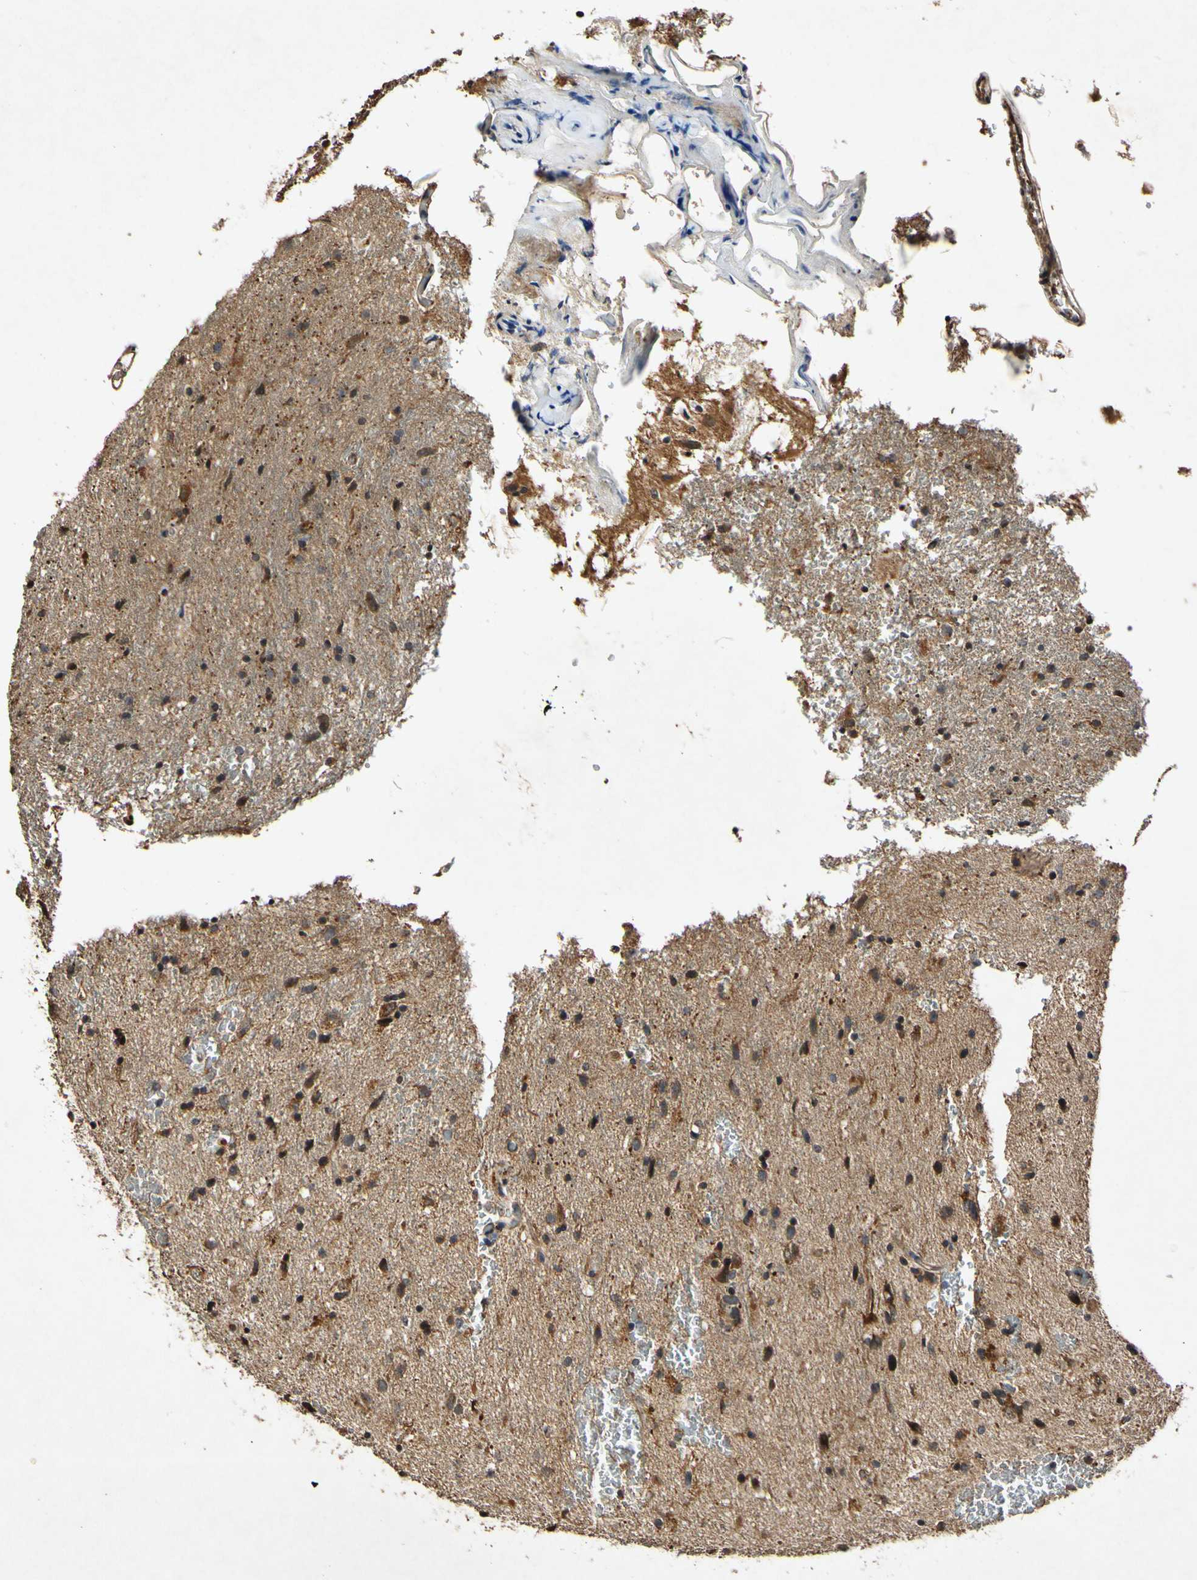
{"staining": {"intensity": "moderate", "quantity": ">75%", "location": "cytoplasmic/membranous"}, "tissue": "glioma", "cell_type": "Tumor cells", "image_type": "cancer", "snomed": [{"axis": "morphology", "description": "Glioma, malignant, Low grade"}, {"axis": "topography", "description": "Brain"}], "caption": "Human low-grade glioma (malignant) stained for a protein (brown) exhibits moderate cytoplasmic/membranous positive staining in about >75% of tumor cells.", "gene": "PLAT", "patient": {"sex": "male", "age": 77}}